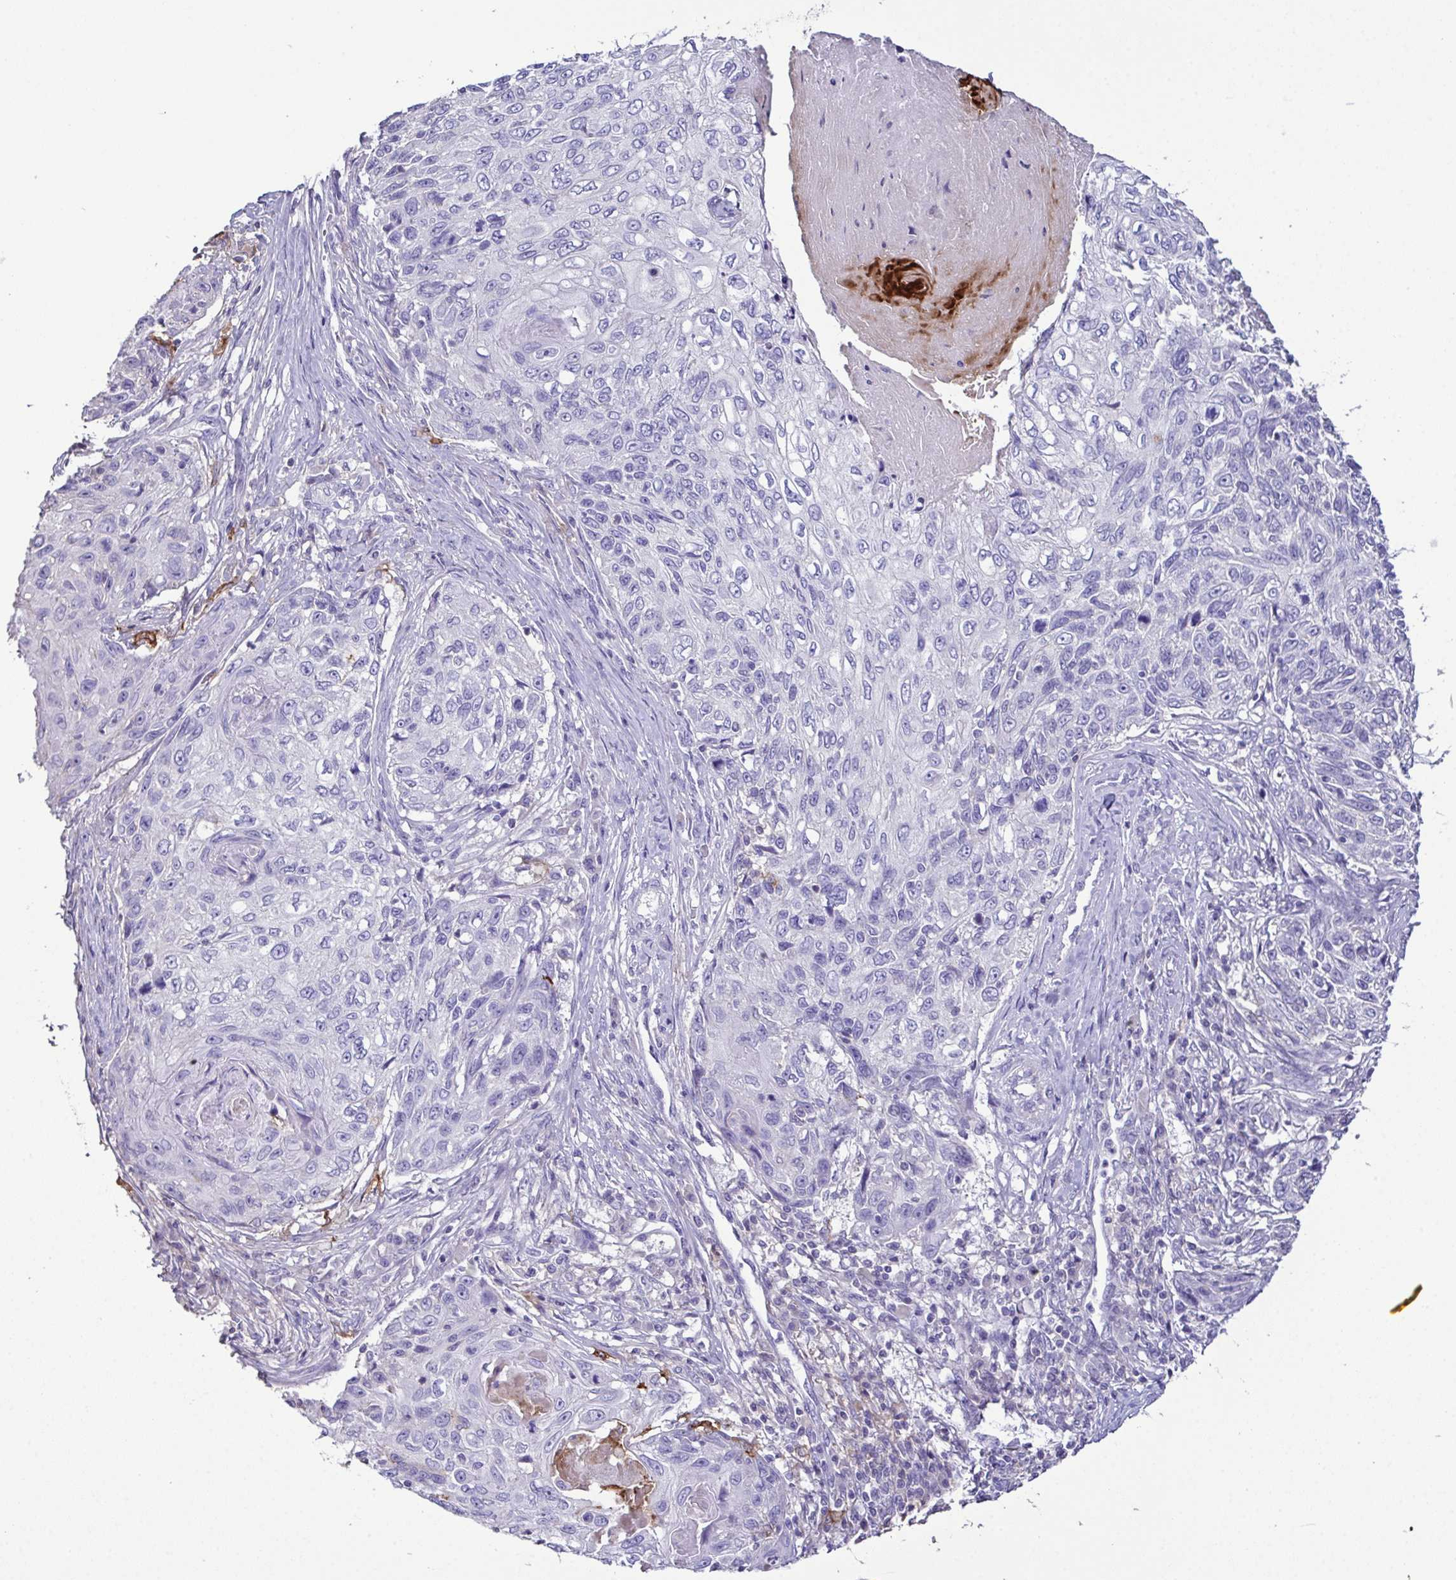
{"staining": {"intensity": "negative", "quantity": "none", "location": "none"}, "tissue": "skin cancer", "cell_type": "Tumor cells", "image_type": "cancer", "snomed": [{"axis": "morphology", "description": "Squamous cell carcinoma, NOS"}, {"axis": "topography", "description": "Skin"}], "caption": "This is an IHC photomicrograph of human squamous cell carcinoma (skin). There is no expression in tumor cells.", "gene": "MARCO", "patient": {"sex": "male", "age": 92}}